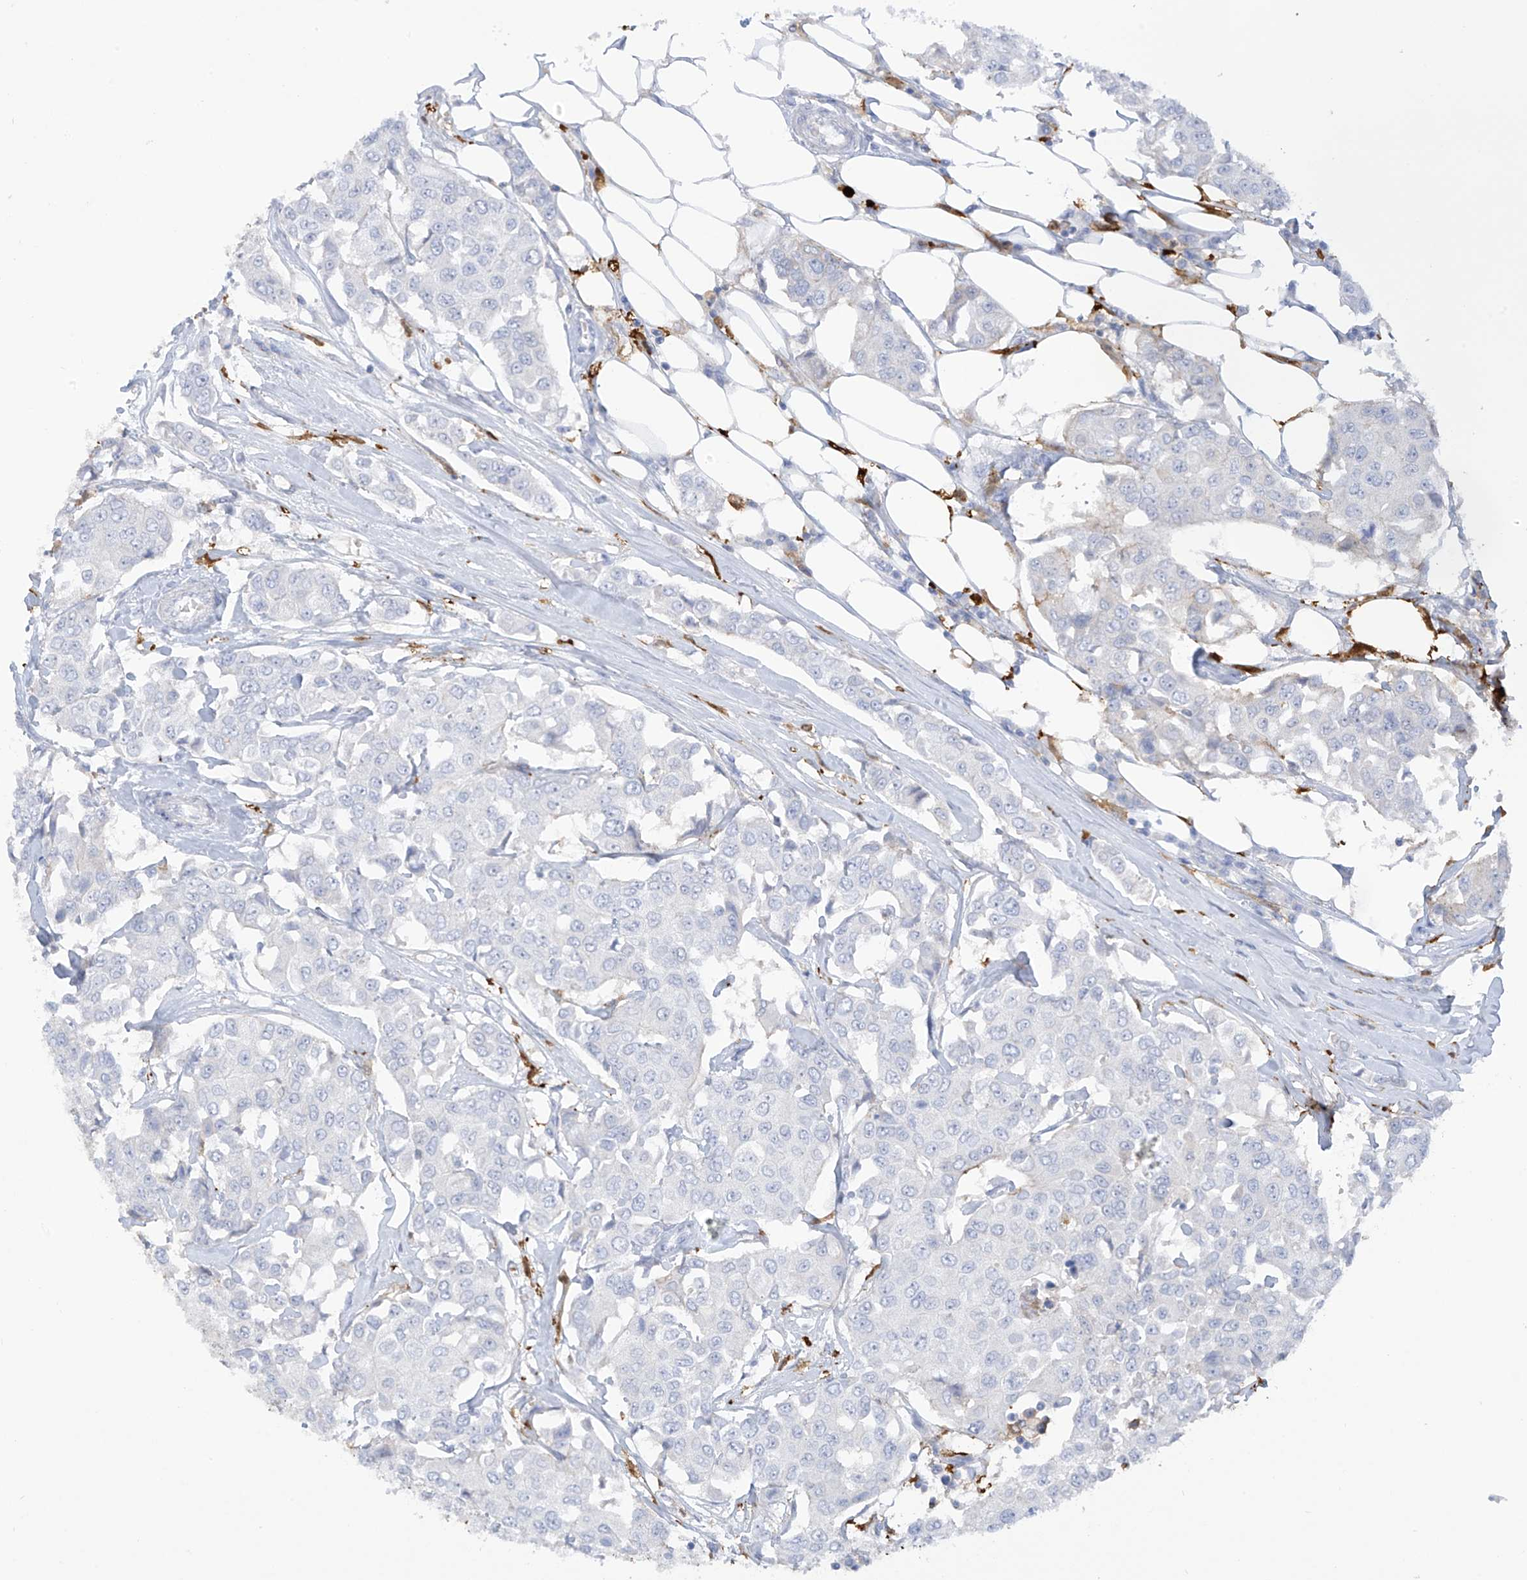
{"staining": {"intensity": "negative", "quantity": "none", "location": "none"}, "tissue": "breast cancer", "cell_type": "Tumor cells", "image_type": "cancer", "snomed": [{"axis": "morphology", "description": "Duct carcinoma"}, {"axis": "topography", "description": "Breast"}], "caption": "IHC of breast cancer (invasive ductal carcinoma) displays no positivity in tumor cells. (Immunohistochemistry (ihc), brightfield microscopy, high magnification).", "gene": "TRMT2B", "patient": {"sex": "female", "age": 80}}